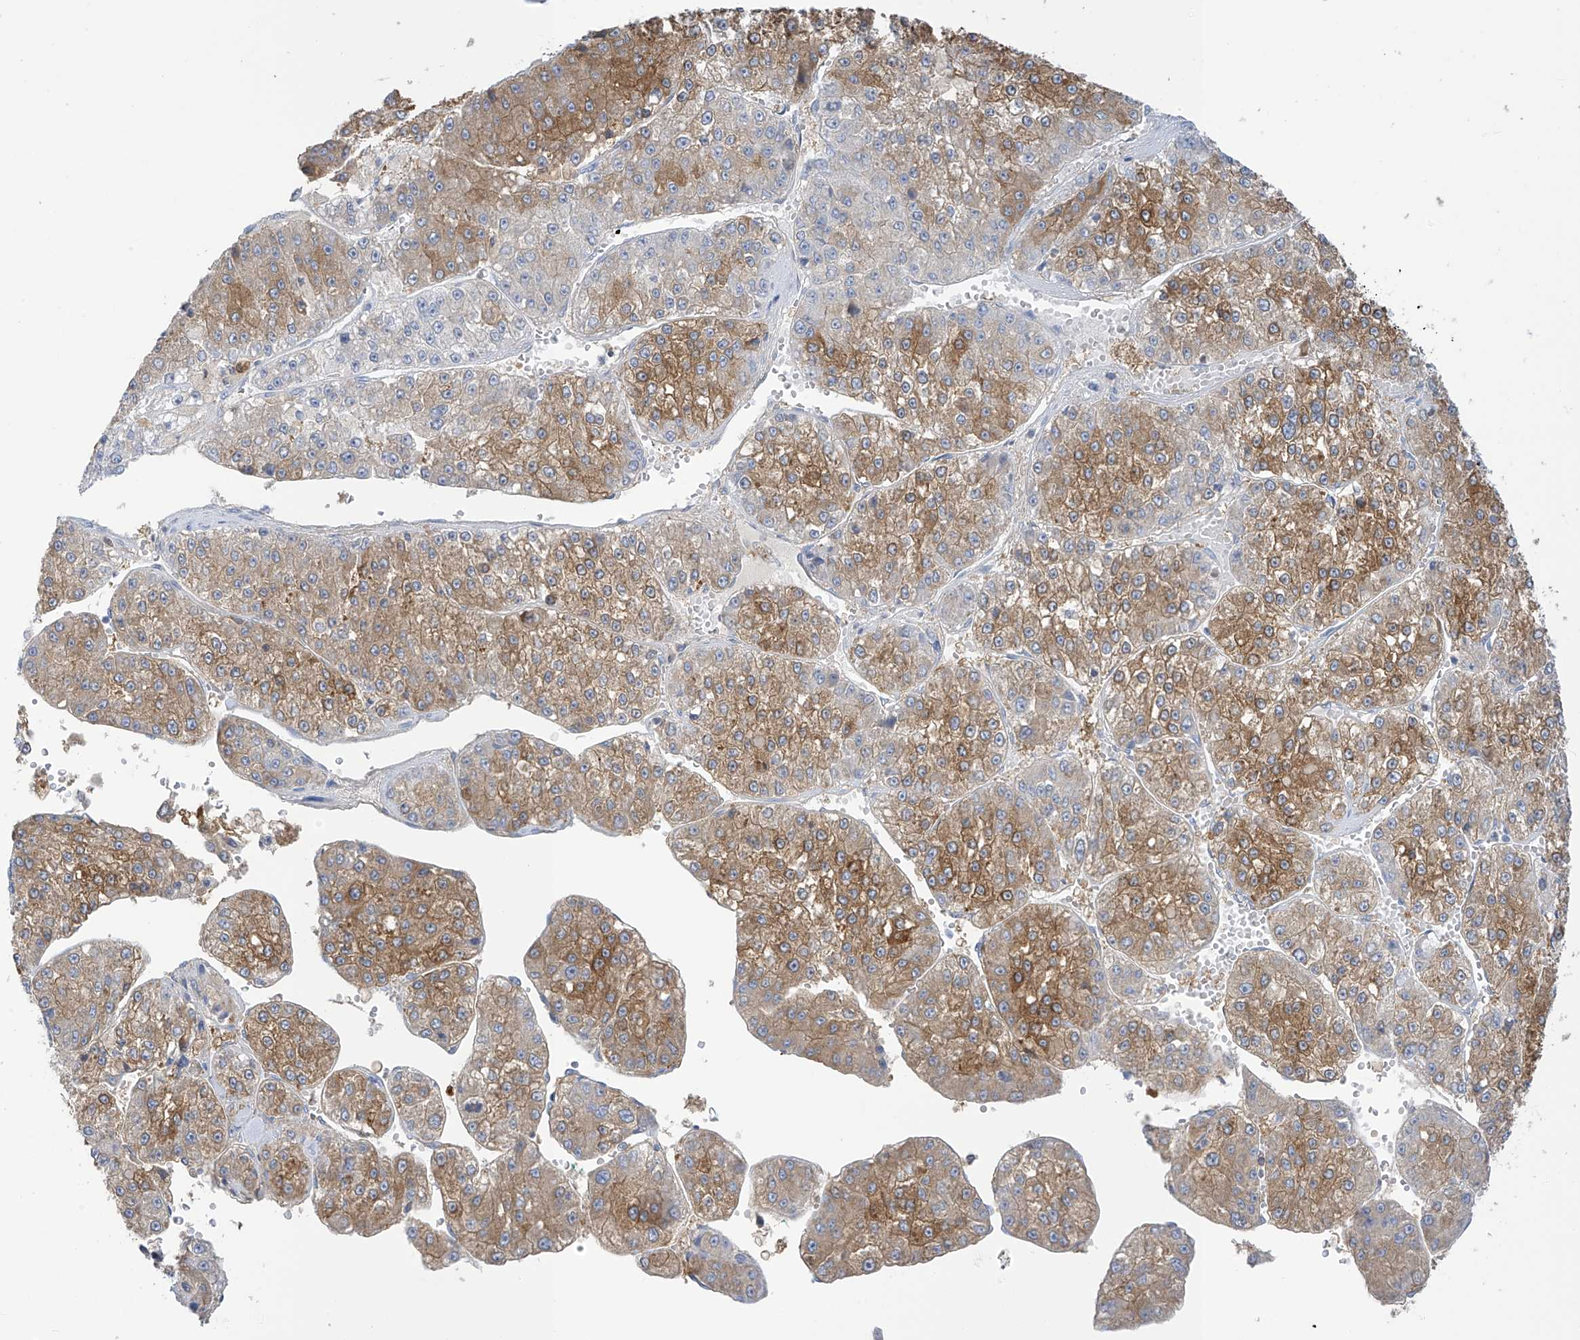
{"staining": {"intensity": "moderate", "quantity": "25%-75%", "location": "cytoplasmic/membranous"}, "tissue": "liver cancer", "cell_type": "Tumor cells", "image_type": "cancer", "snomed": [{"axis": "morphology", "description": "Carcinoma, Hepatocellular, NOS"}, {"axis": "topography", "description": "Liver"}], "caption": "About 25%-75% of tumor cells in liver cancer display moderate cytoplasmic/membranous protein positivity as visualized by brown immunohistochemical staining.", "gene": "TRMT2B", "patient": {"sex": "female", "age": 73}}